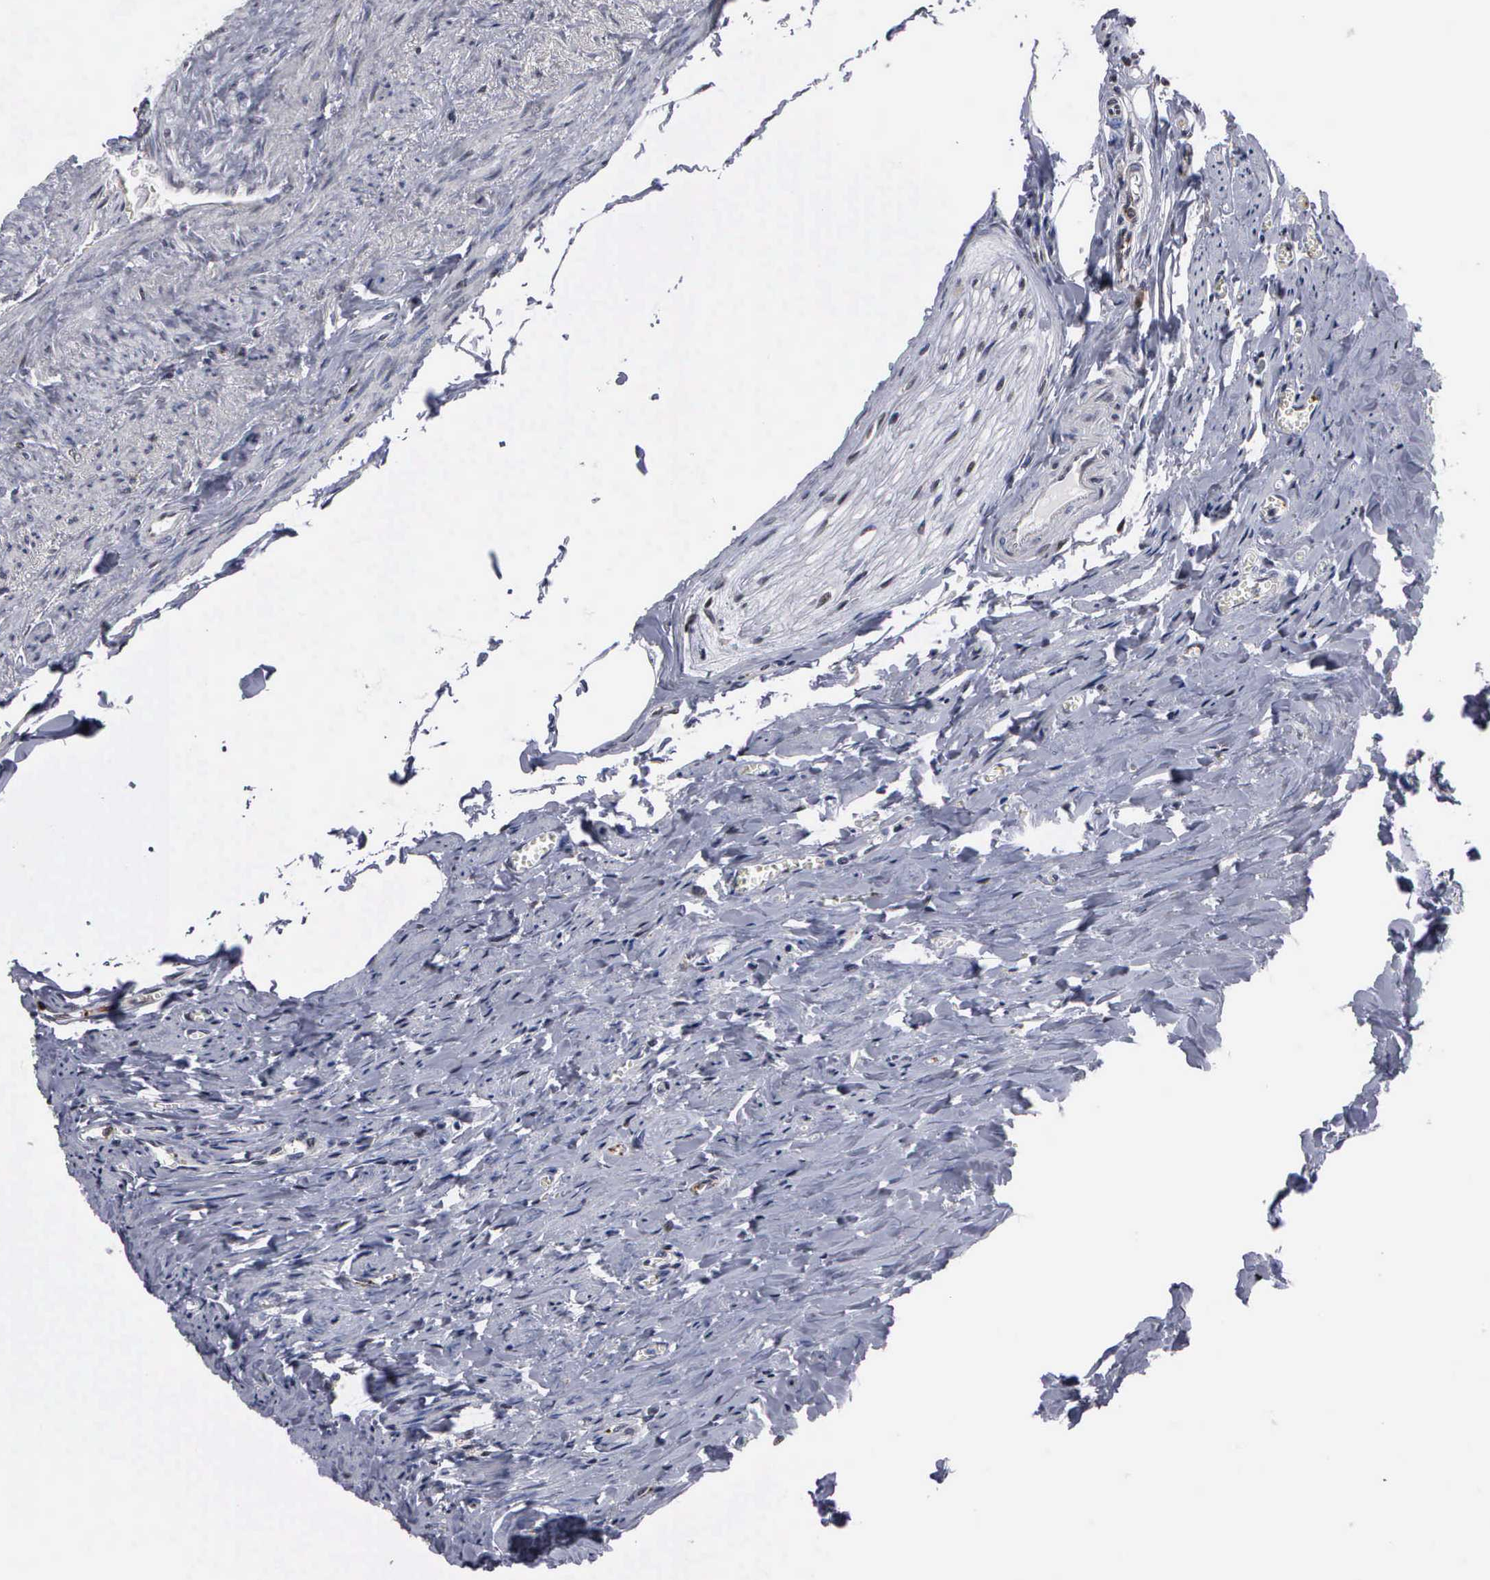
{"staining": {"intensity": "weak", "quantity": "25%-75%", "location": "nuclear"}, "tissue": "ovary", "cell_type": "Ovarian stroma cells", "image_type": "normal", "snomed": [{"axis": "morphology", "description": "Normal tissue, NOS"}, {"axis": "topography", "description": "Ovary"}], "caption": "This is a histology image of immunohistochemistry (IHC) staining of benign ovary, which shows weak expression in the nuclear of ovarian stroma cells.", "gene": "TRMT5", "patient": {"sex": "female", "age": 53}}